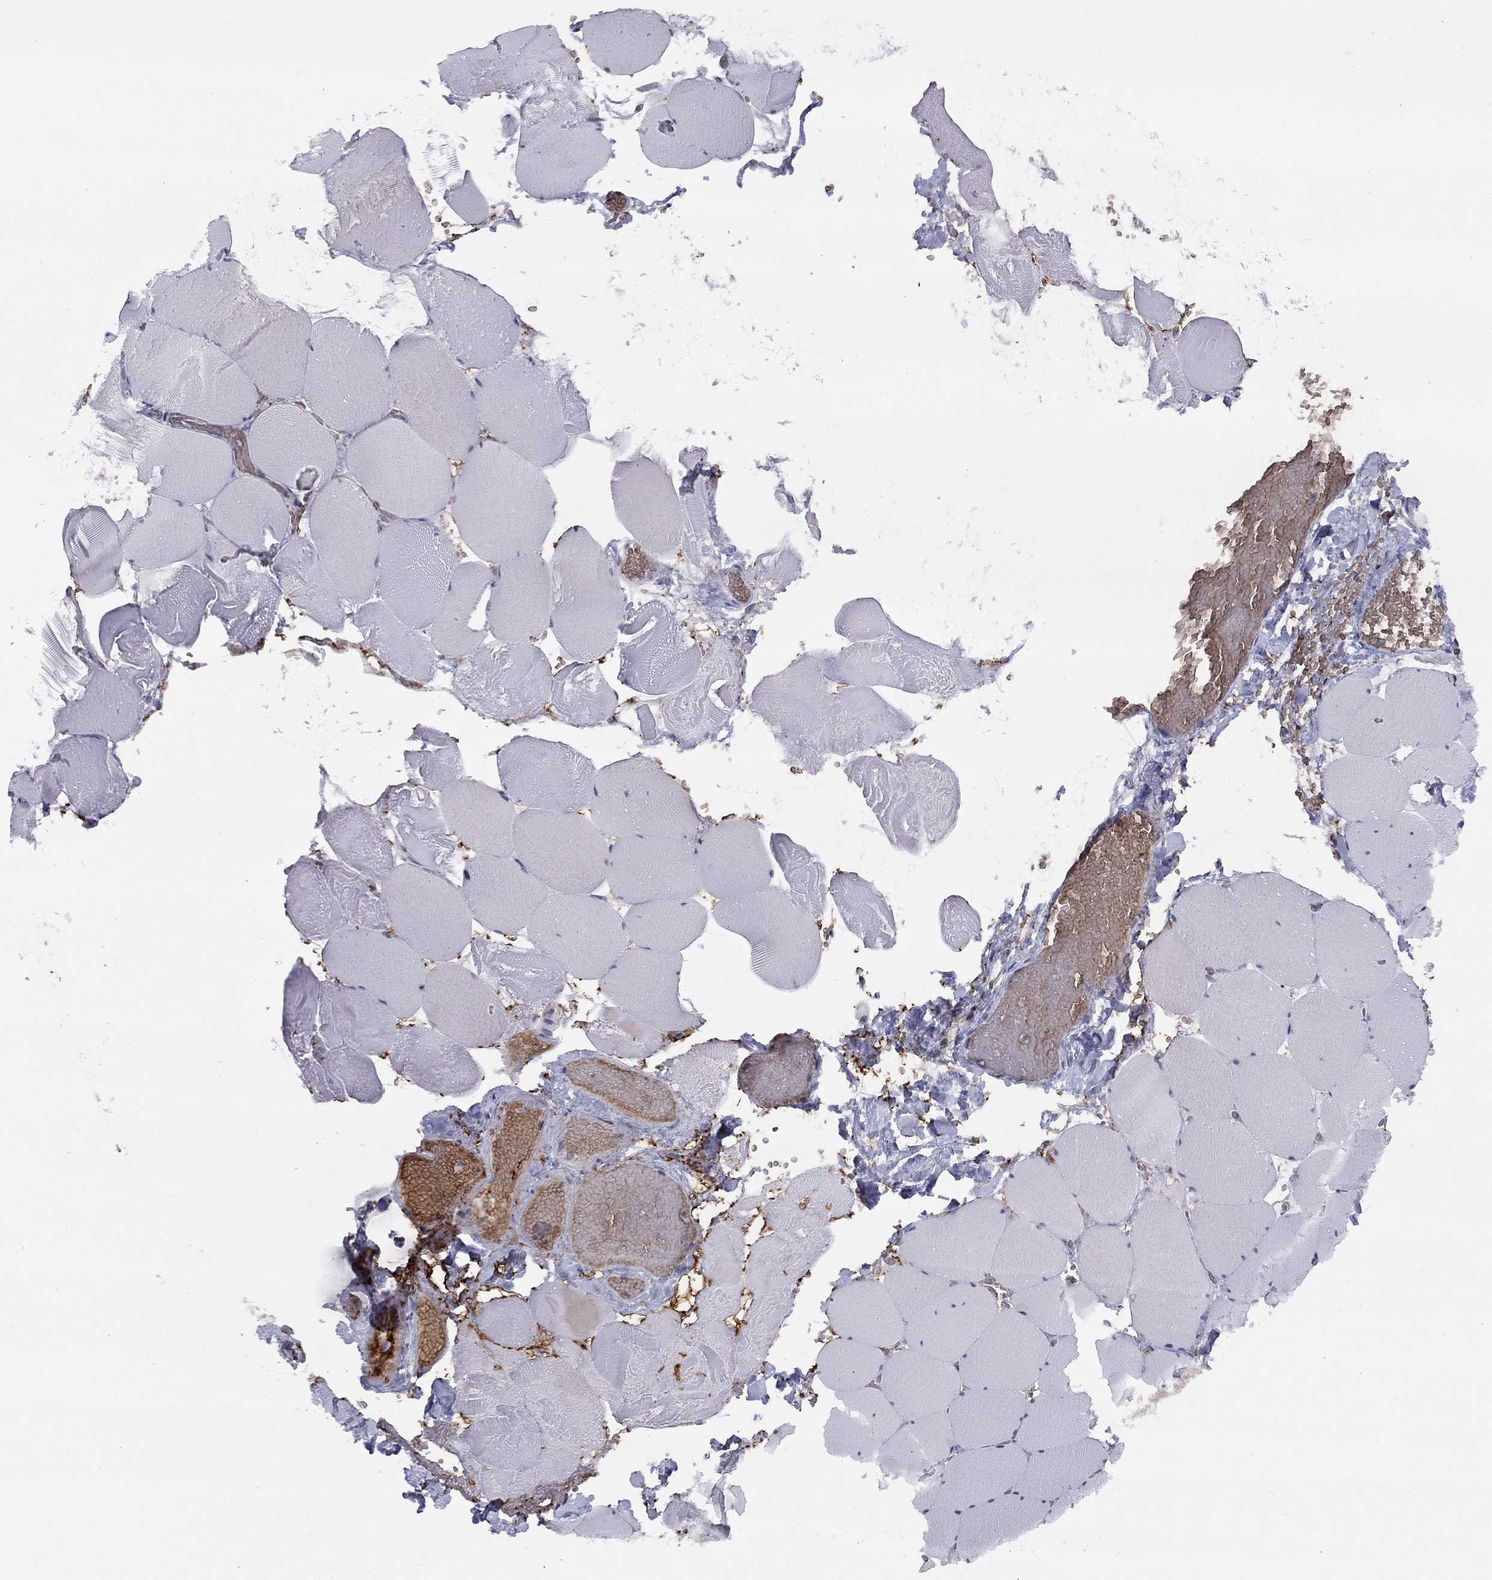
{"staining": {"intensity": "negative", "quantity": "none", "location": "none"}, "tissue": "skeletal muscle", "cell_type": "Myocytes", "image_type": "normal", "snomed": [{"axis": "morphology", "description": "Normal tissue, NOS"}, {"axis": "morphology", "description": "Malignant melanoma, Metastatic site"}, {"axis": "topography", "description": "Skeletal muscle"}], "caption": "Myocytes are negative for brown protein staining in normal skeletal muscle. The staining was performed using DAB (3,3'-diaminobenzidine) to visualize the protein expression in brown, while the nuclei were stained in blue with hematoxylin (Magnification: 20x).", "gene": "DMTN", "patient": {"sex": "male", "age": 50}}